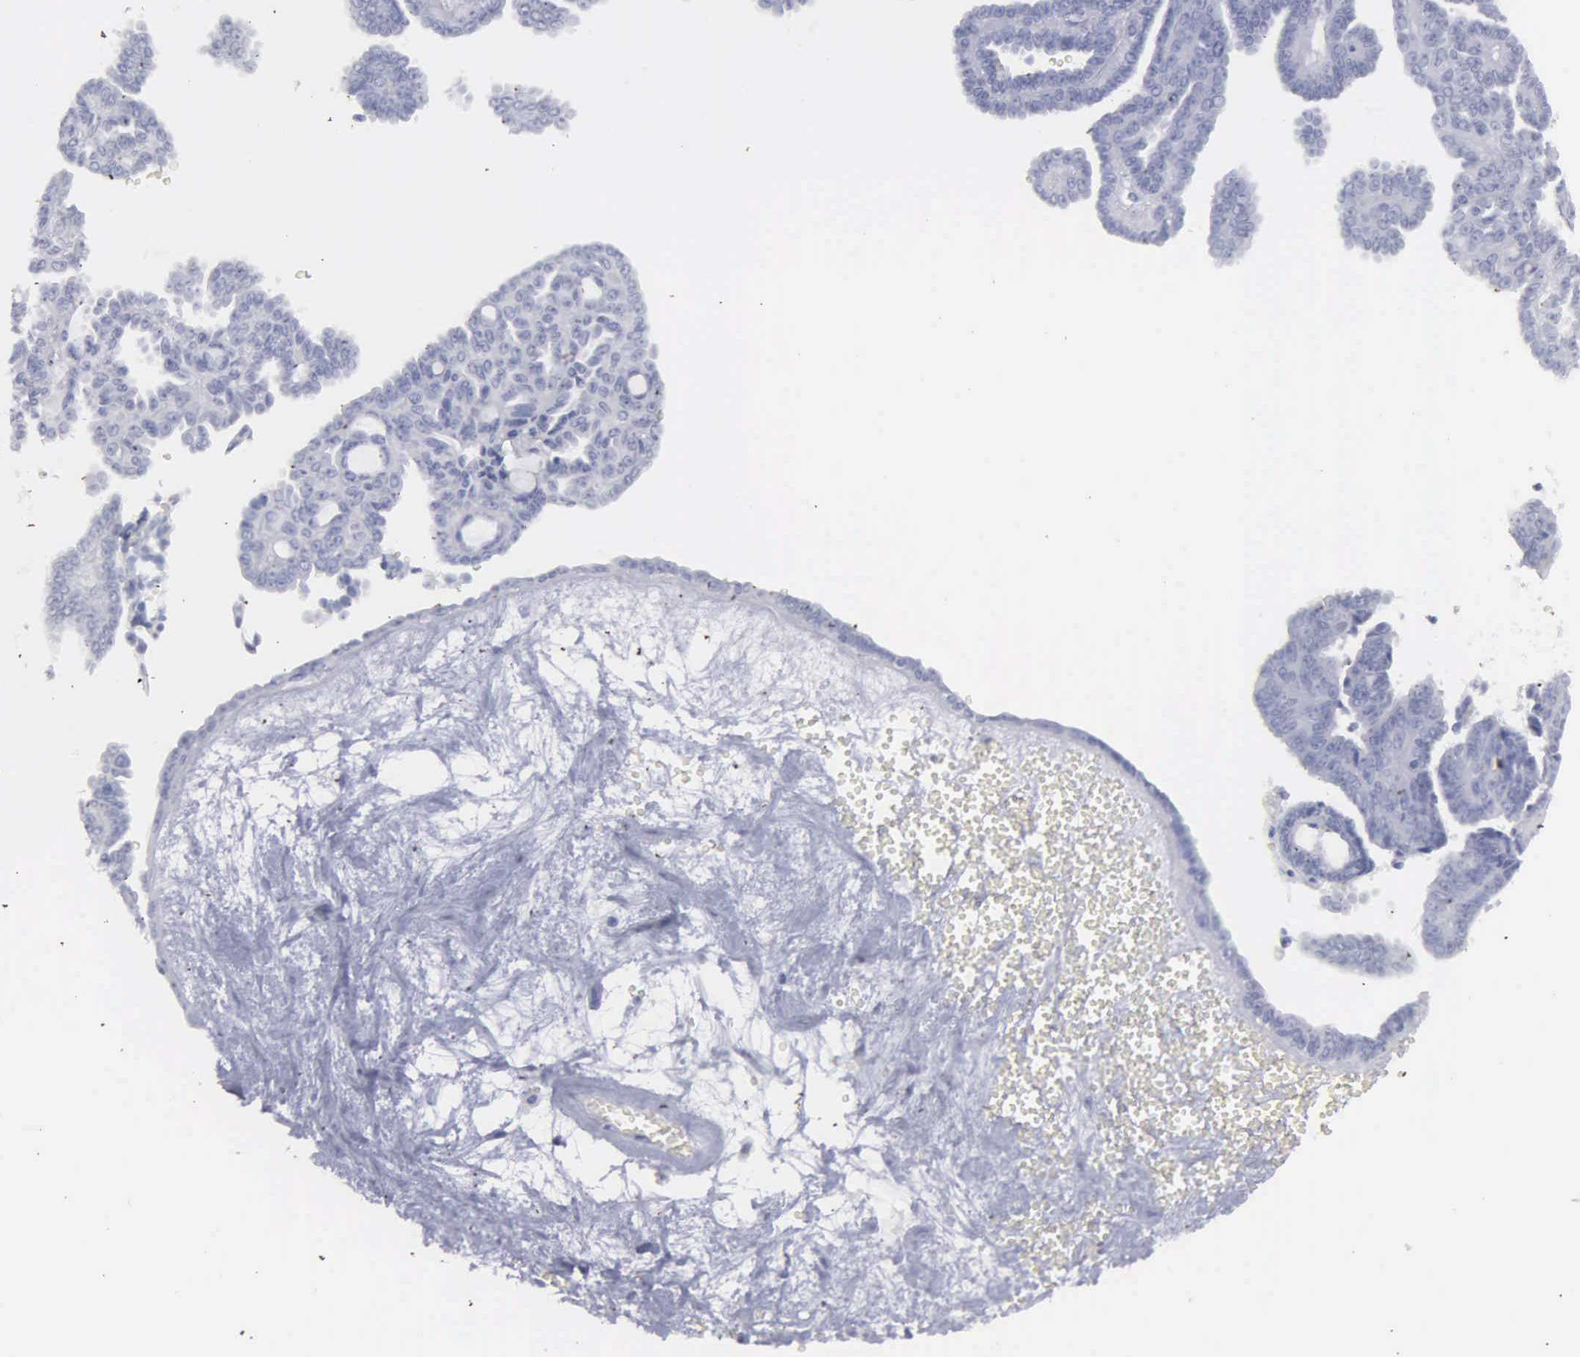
{"staining": {"intensity": "negative", "quantity": "none", "location": "none"}, "tissue": "ovarian cancer", "cell_type": "Tumor cells", "image_type": "cancer", "snomed": [{"axis": "morphology", "description": "Cystadenocarcinoma, serous, NOS"}, {"axis": "topography", "description": "Ovary"}], "caption": "Human ovarian serous cystadenocarcinoma stained for a protein using immunohistochemistry shows no staining in tumor cells.", "gene": "KIAA0586", "patient": {"sex": "female", "age": 71}}